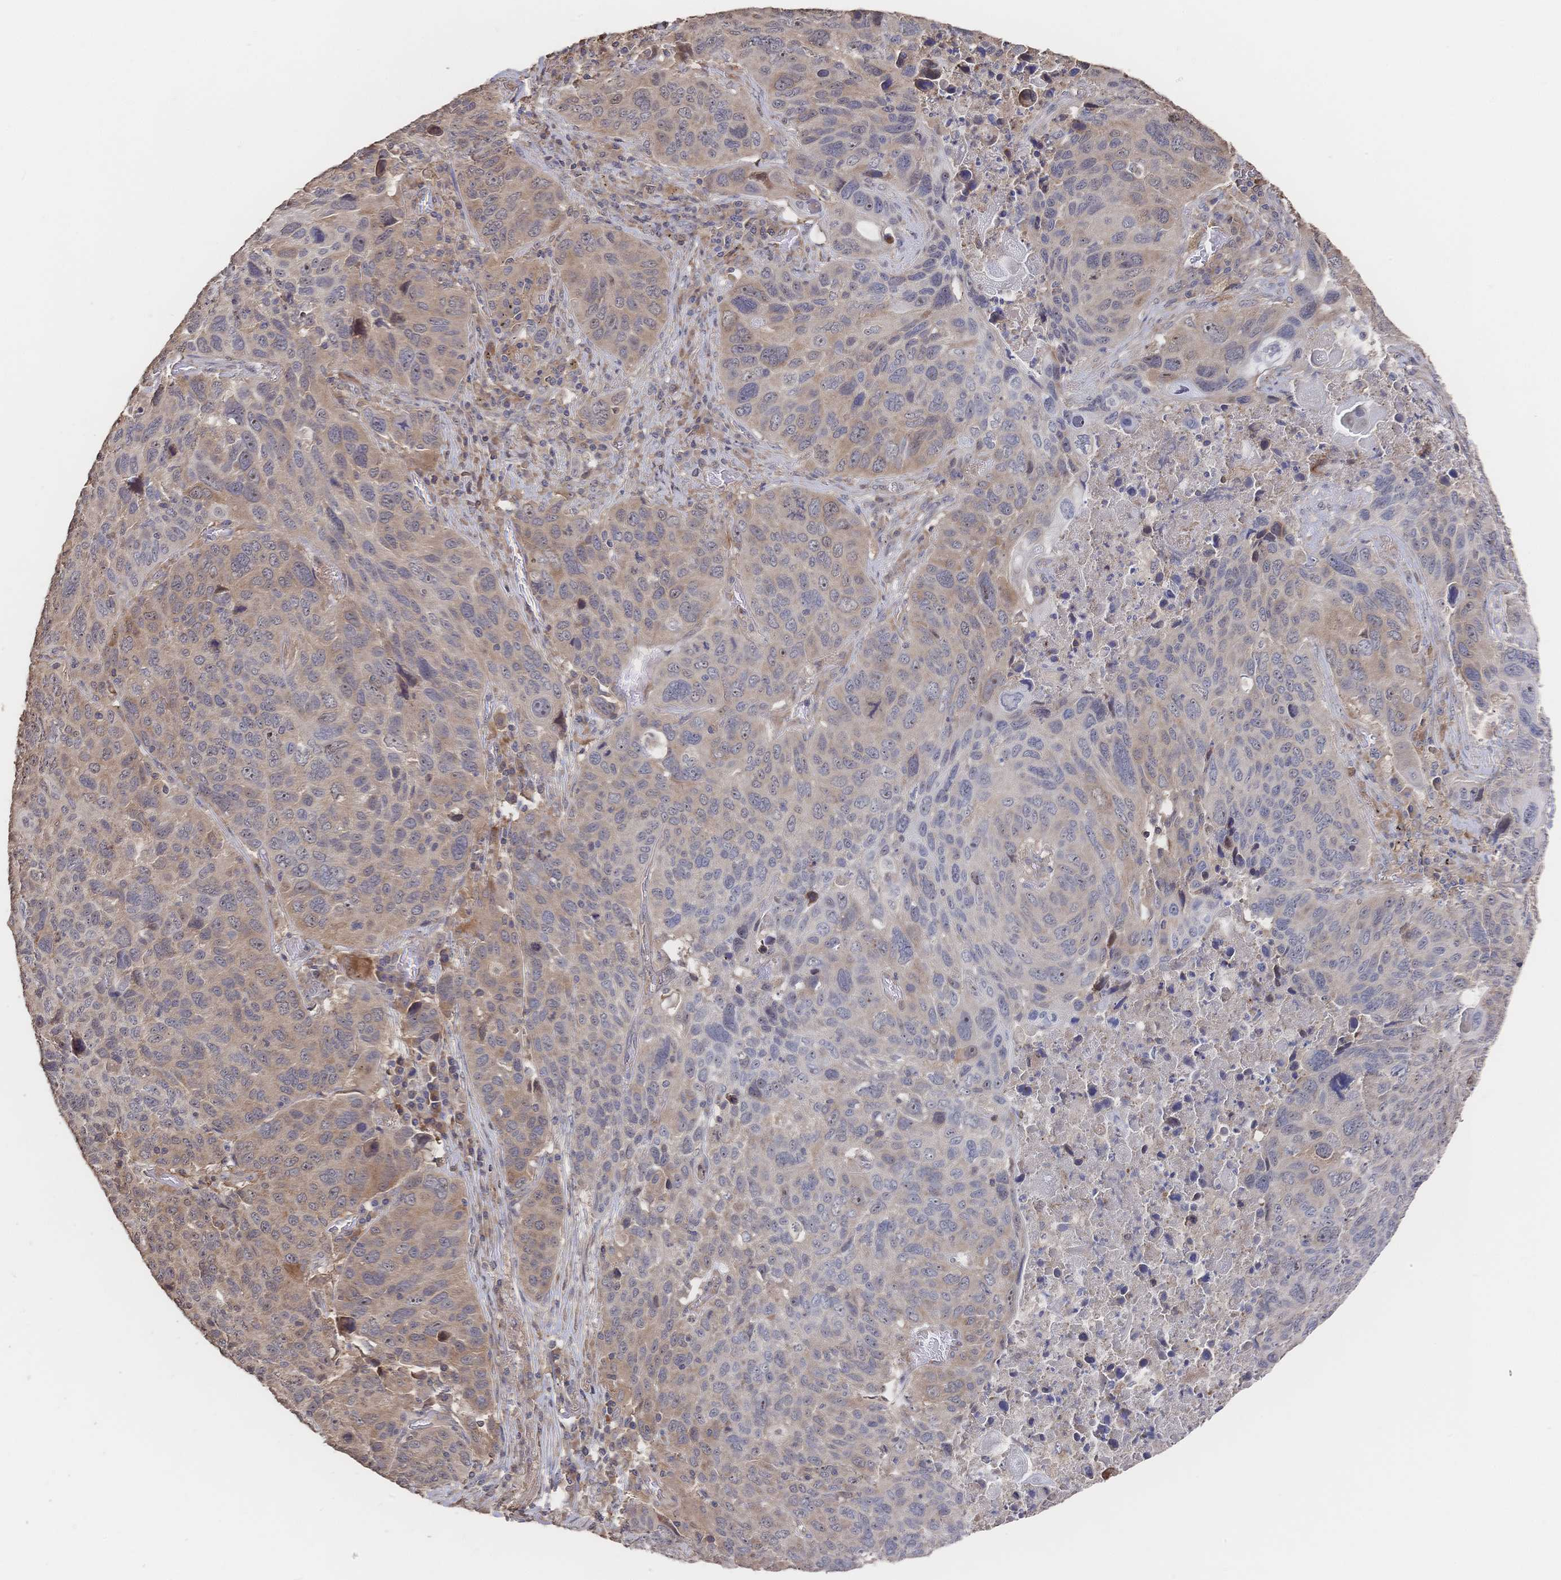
{"staining": {"intensity": "weak", "quantity": "25%-75%", "location": "cytoplasmic/membranous"}, "tissue": "lung cancer", "cell_type": "Tumor cells", "image_type": "cancer", "snomed": [{"axis": "morphology", "description": "Squamous cell carcinoma, NOS"}, {"axis": "topography", "description": "Lung"}], "caption": "Brown immunohistochemical staining in lung squamous cell carcinoma displays weak cytoplasmic/membranous expression in approximately 25%-75% of tumor cells.", "gene": "DNAJA4", "patient": {"sex": "male", "age": 68}}